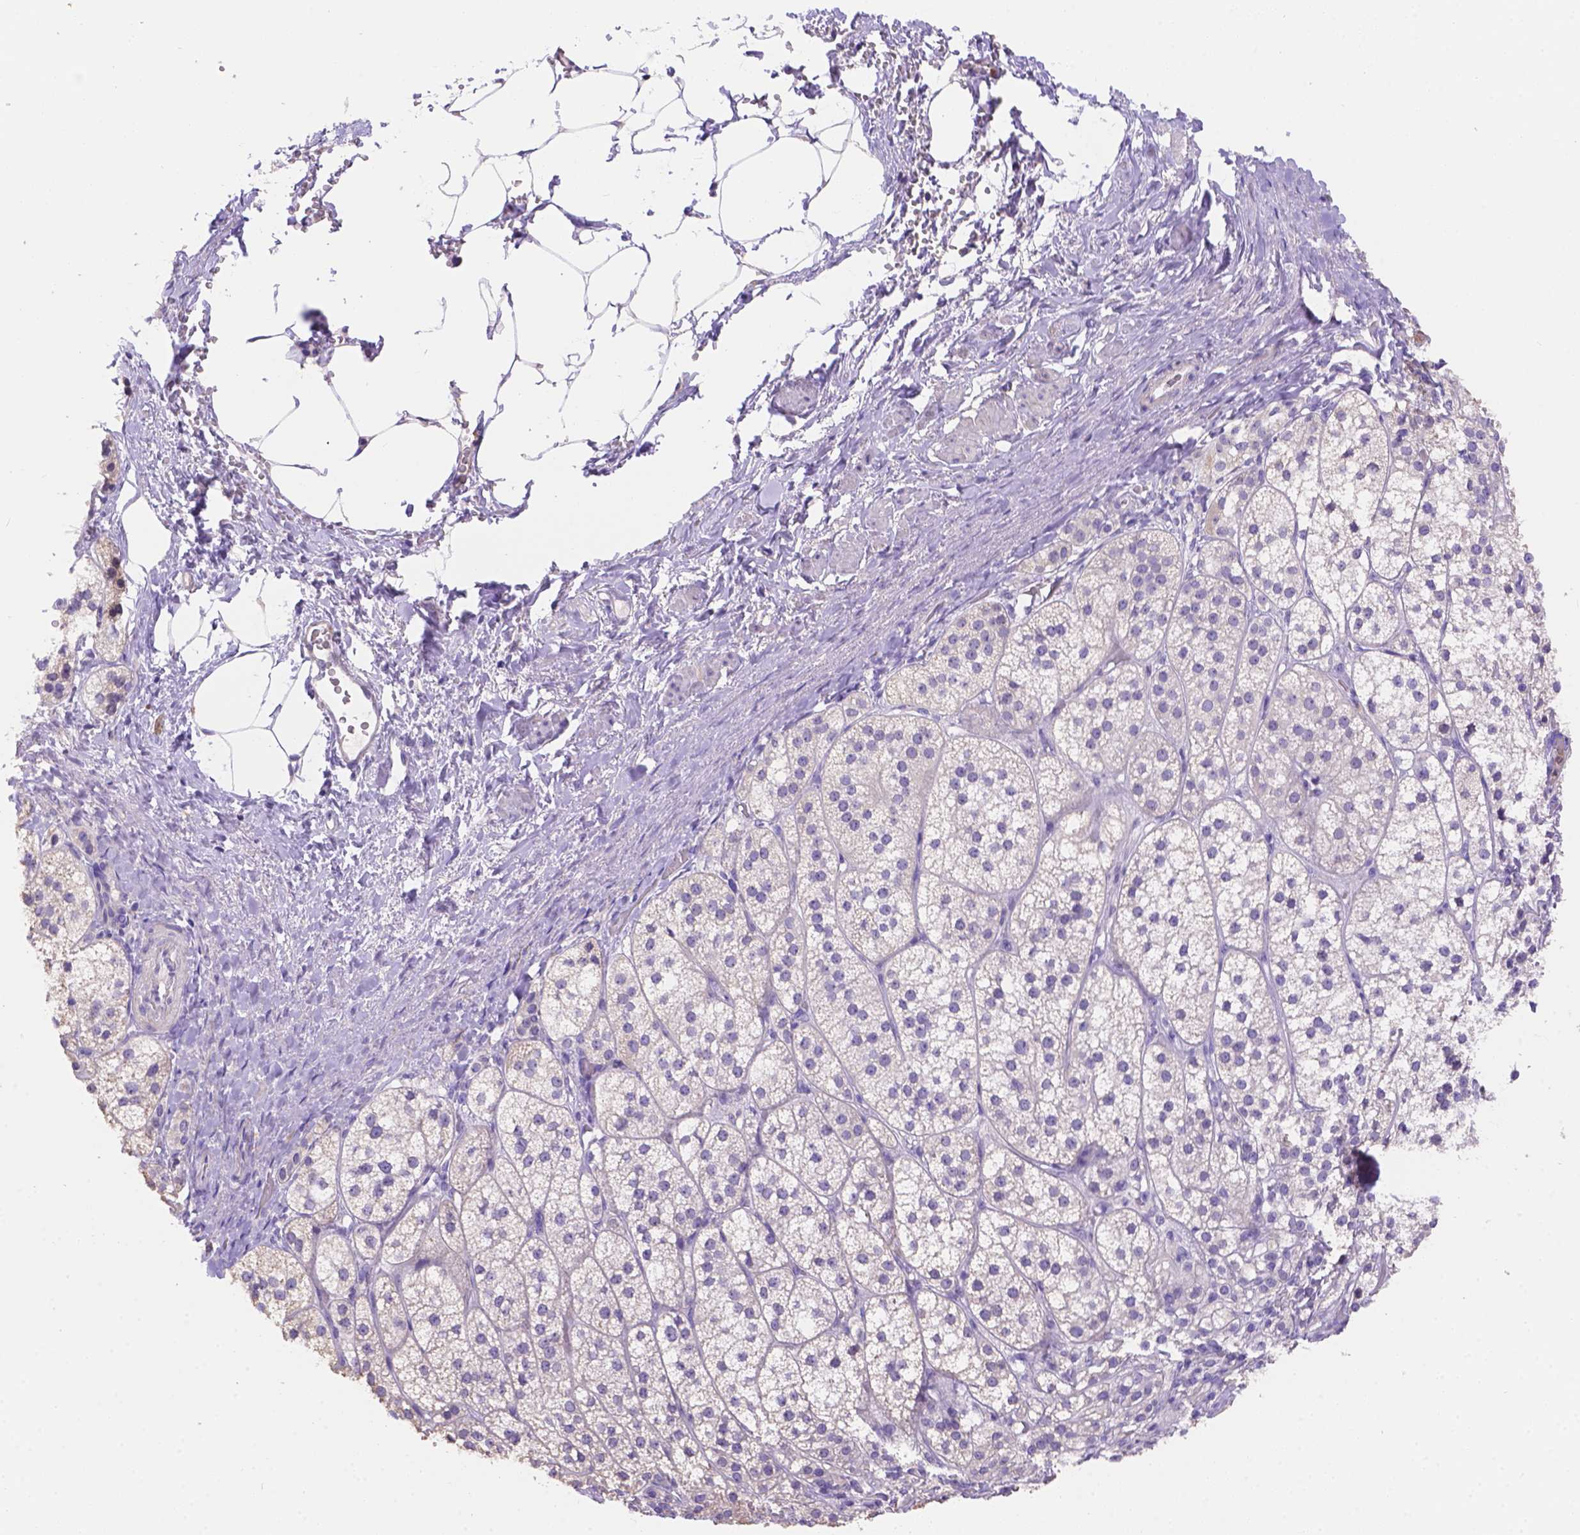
{"staining": {"intensity": "weak", "quantity": "<25%", "location": "cytoplasmic/membranous"}, "tissue": "adrenal gland", "cell_type": "Glandular cells", "image_type": "normal", "snomed": [{"axis": "morphology", "description": "Normal tissue, NOS"}, {"axis": "topography", "description": "Adrenal gland"}], "caption": "Adrenal gland stained for a protein using IHC demonstrates no positivity glandular cells.", "gene": "NXPE2", "patient": {"sex": "female", "age": 60}}